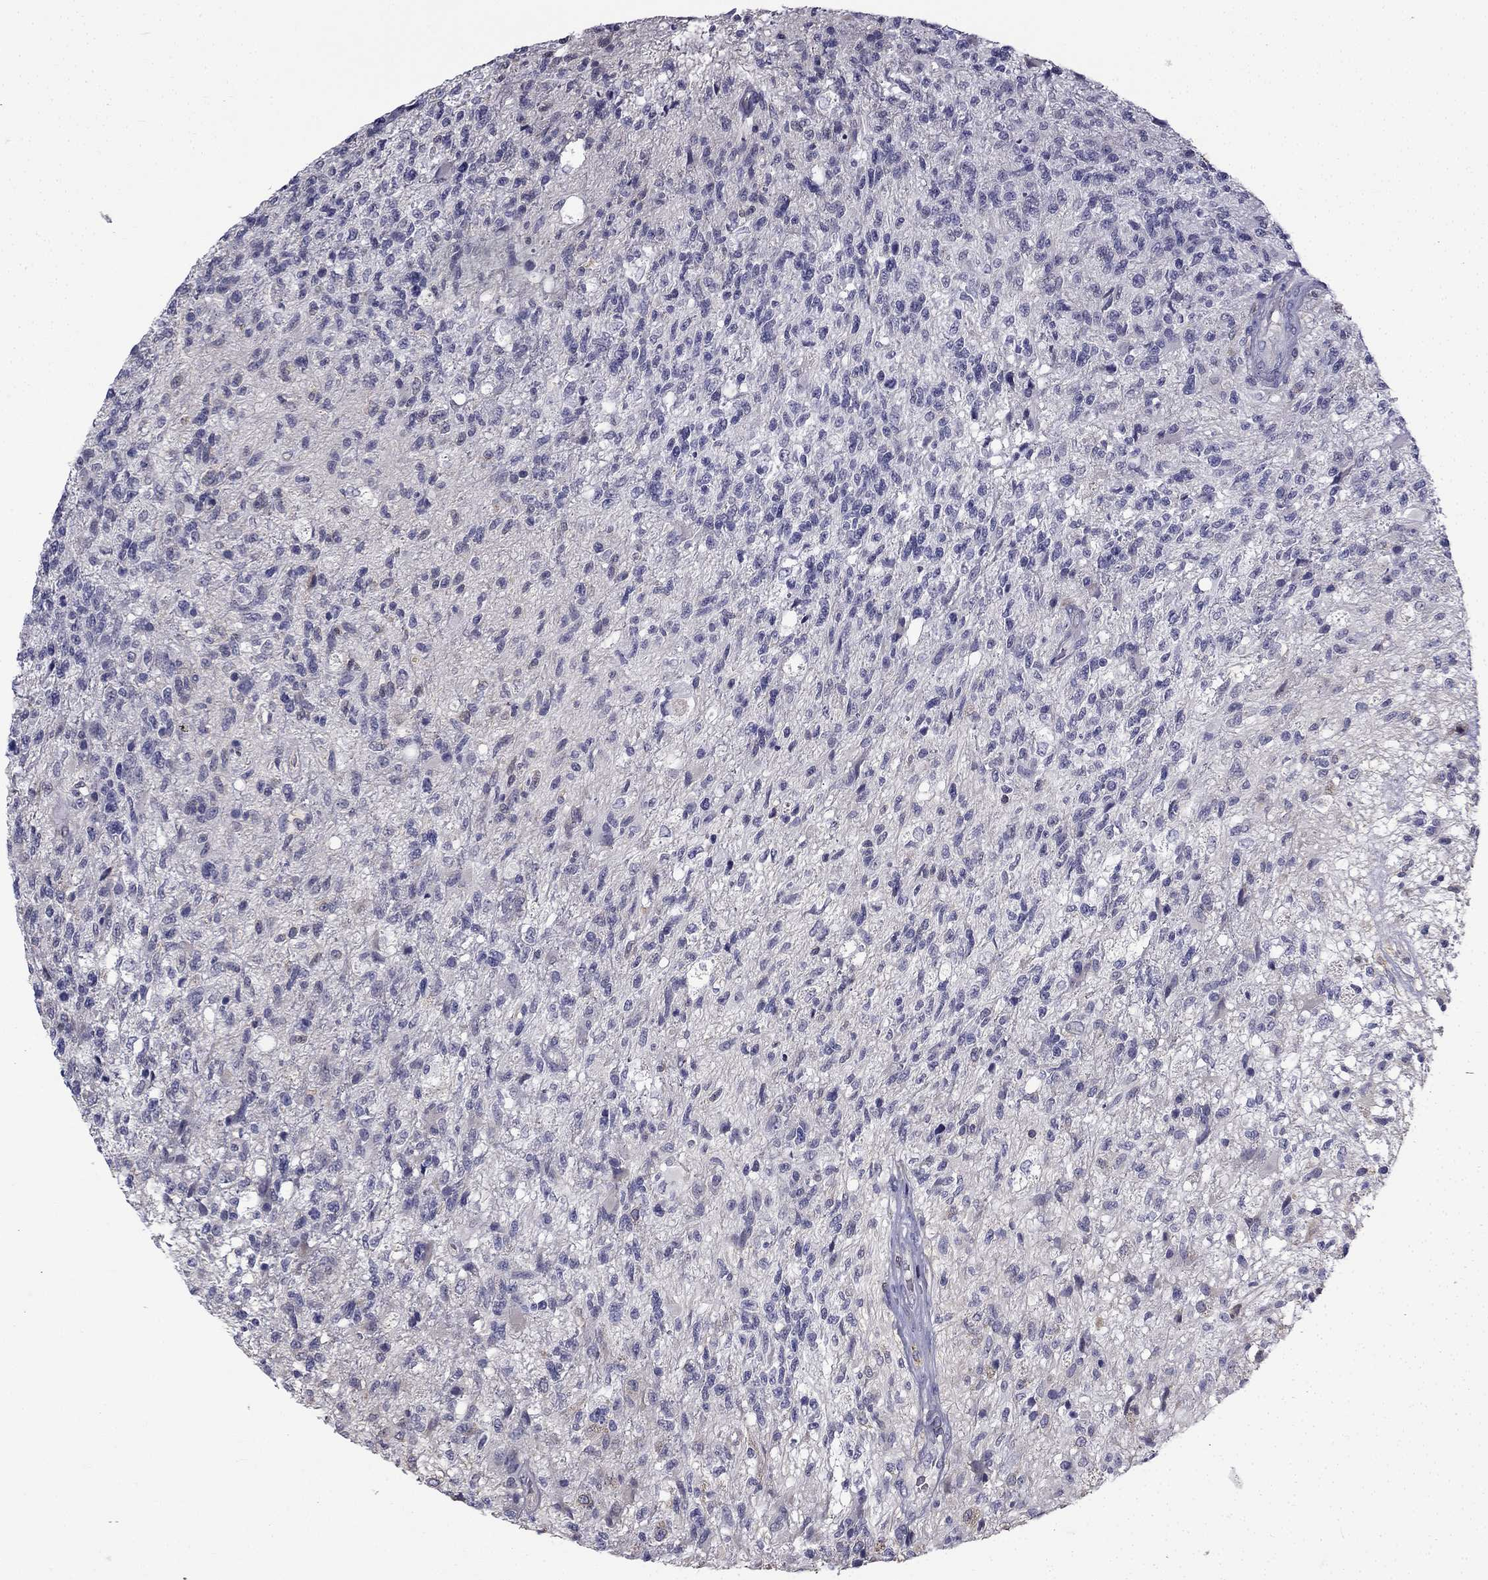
{"staining": {"intensity": "negative", "quantity": "none", "location": "none"}, "tissue": "glioma", "cell_type": "Tumor cells", "image_type": "cancer", "snomed": [{"axis": "morphology", "description": "Glioma, malignant, High grade"}, {"axis": "topography", "description": "Brain"}], "caption": "Glioma was stained to show a protein in brown. There is no significant expression in tumor cells.", "gene": "CCDC40", "patient": {"sex": "male", "age": 56}}